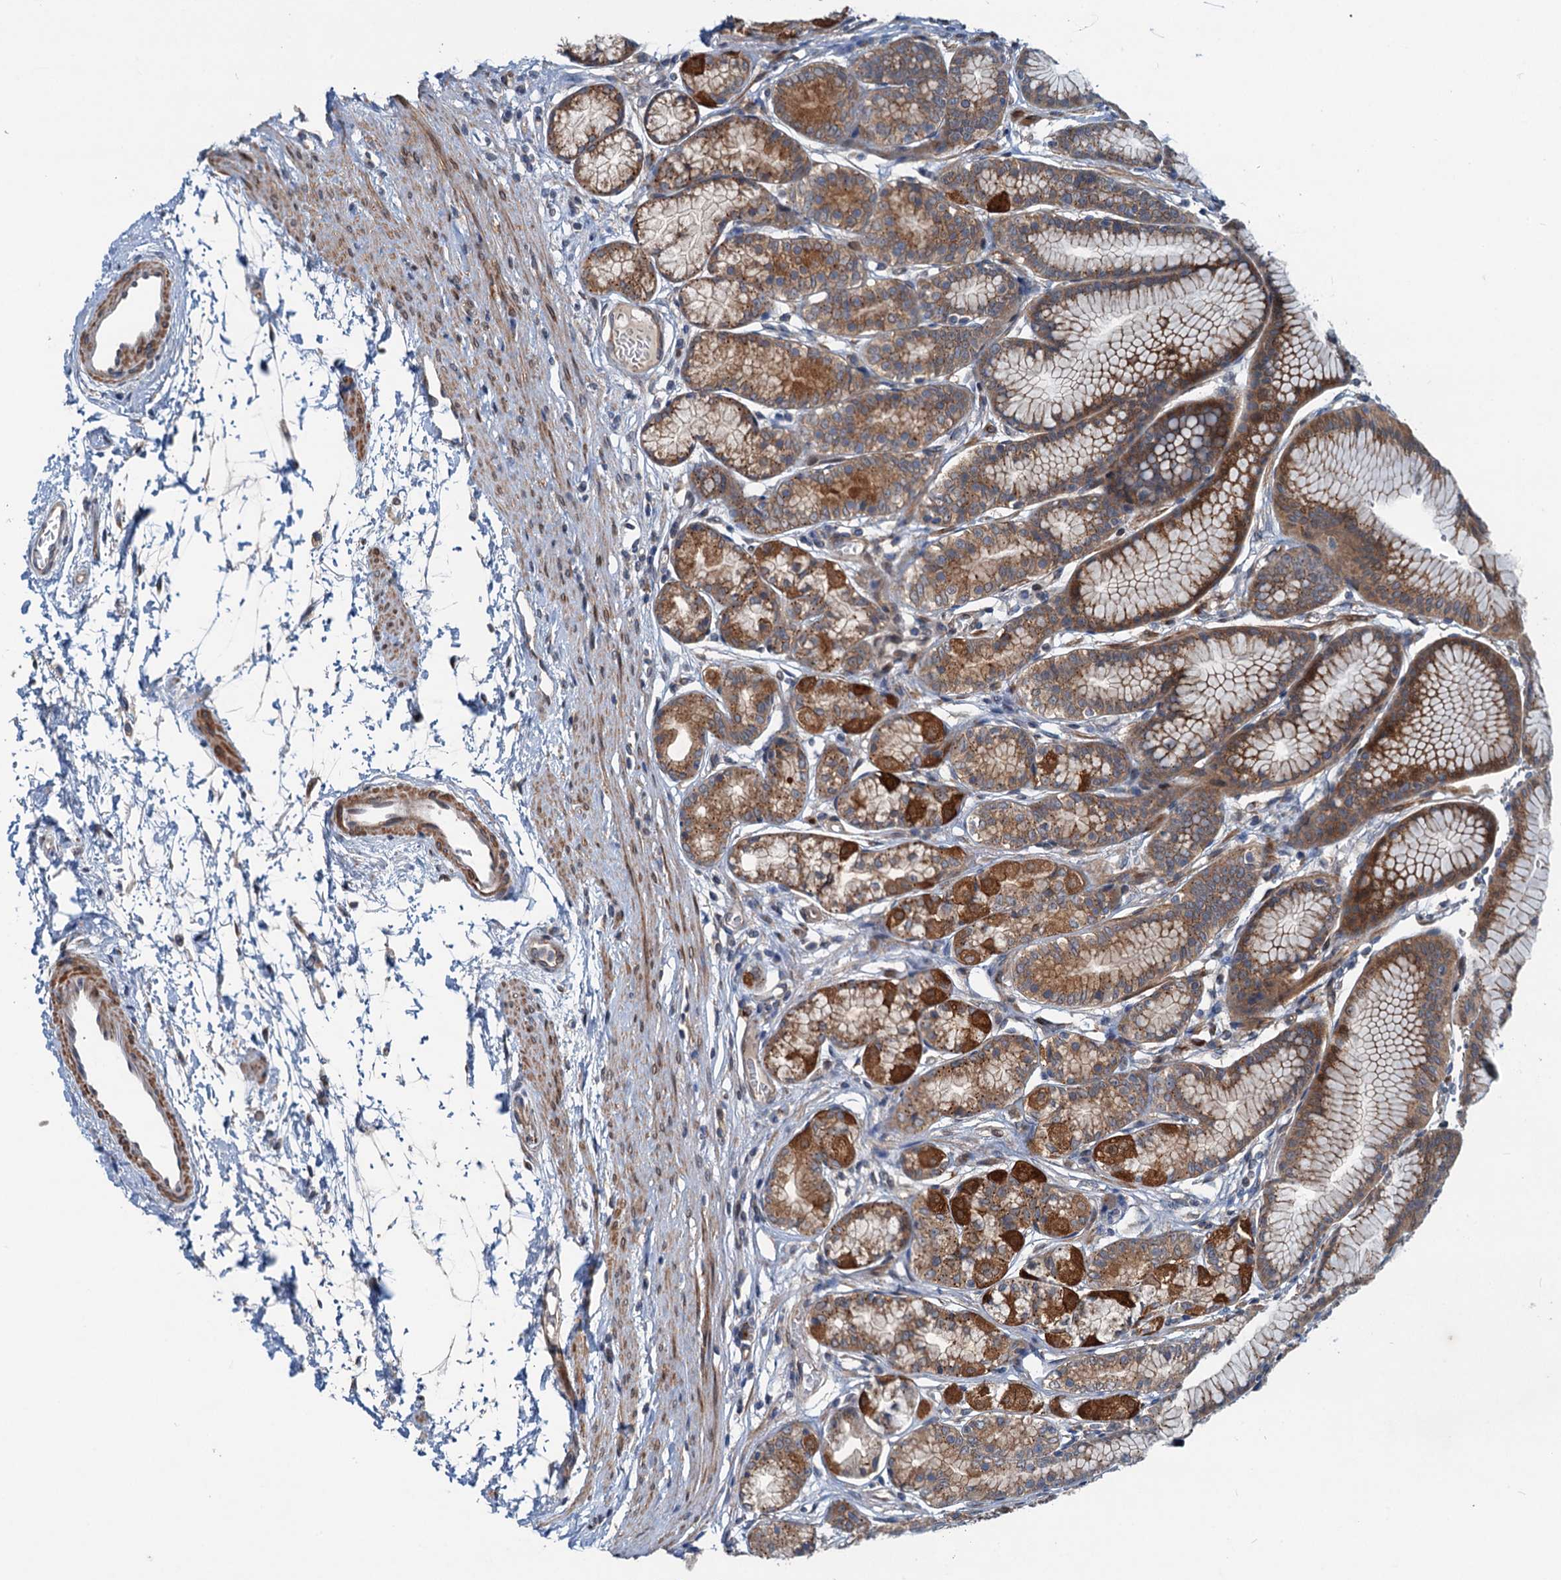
{"staining": {"intensity": "strong", "quantity": ">75%", "location": "cytoplasmic/membranous,nuclear"}, "tissue": "stomach", "cell_type": "Glandular cells", "image_type": "normal", "snomed": [{"axis": "morphology", "description": "Normal tissue, NOS"}, {"axis": "morphology", "description": "Adenocarcinoma, NOS"}, {"axis": "morphology", "description": "Adenocarcinoma, High grade"}, {"axis": "topography", "description": "Stomach, upper"}, {"axis": "topography", "description": "Stomach"}], "caption": "An IHC photomicrograph of benign tissue is shown. Protein staining in brown shows strong cytoplasmic/membranous,nuclear positivity in stomach within glandular cells.", "gene": "DYNC2I2", "patient": {"sex": "female", "age": 65}}